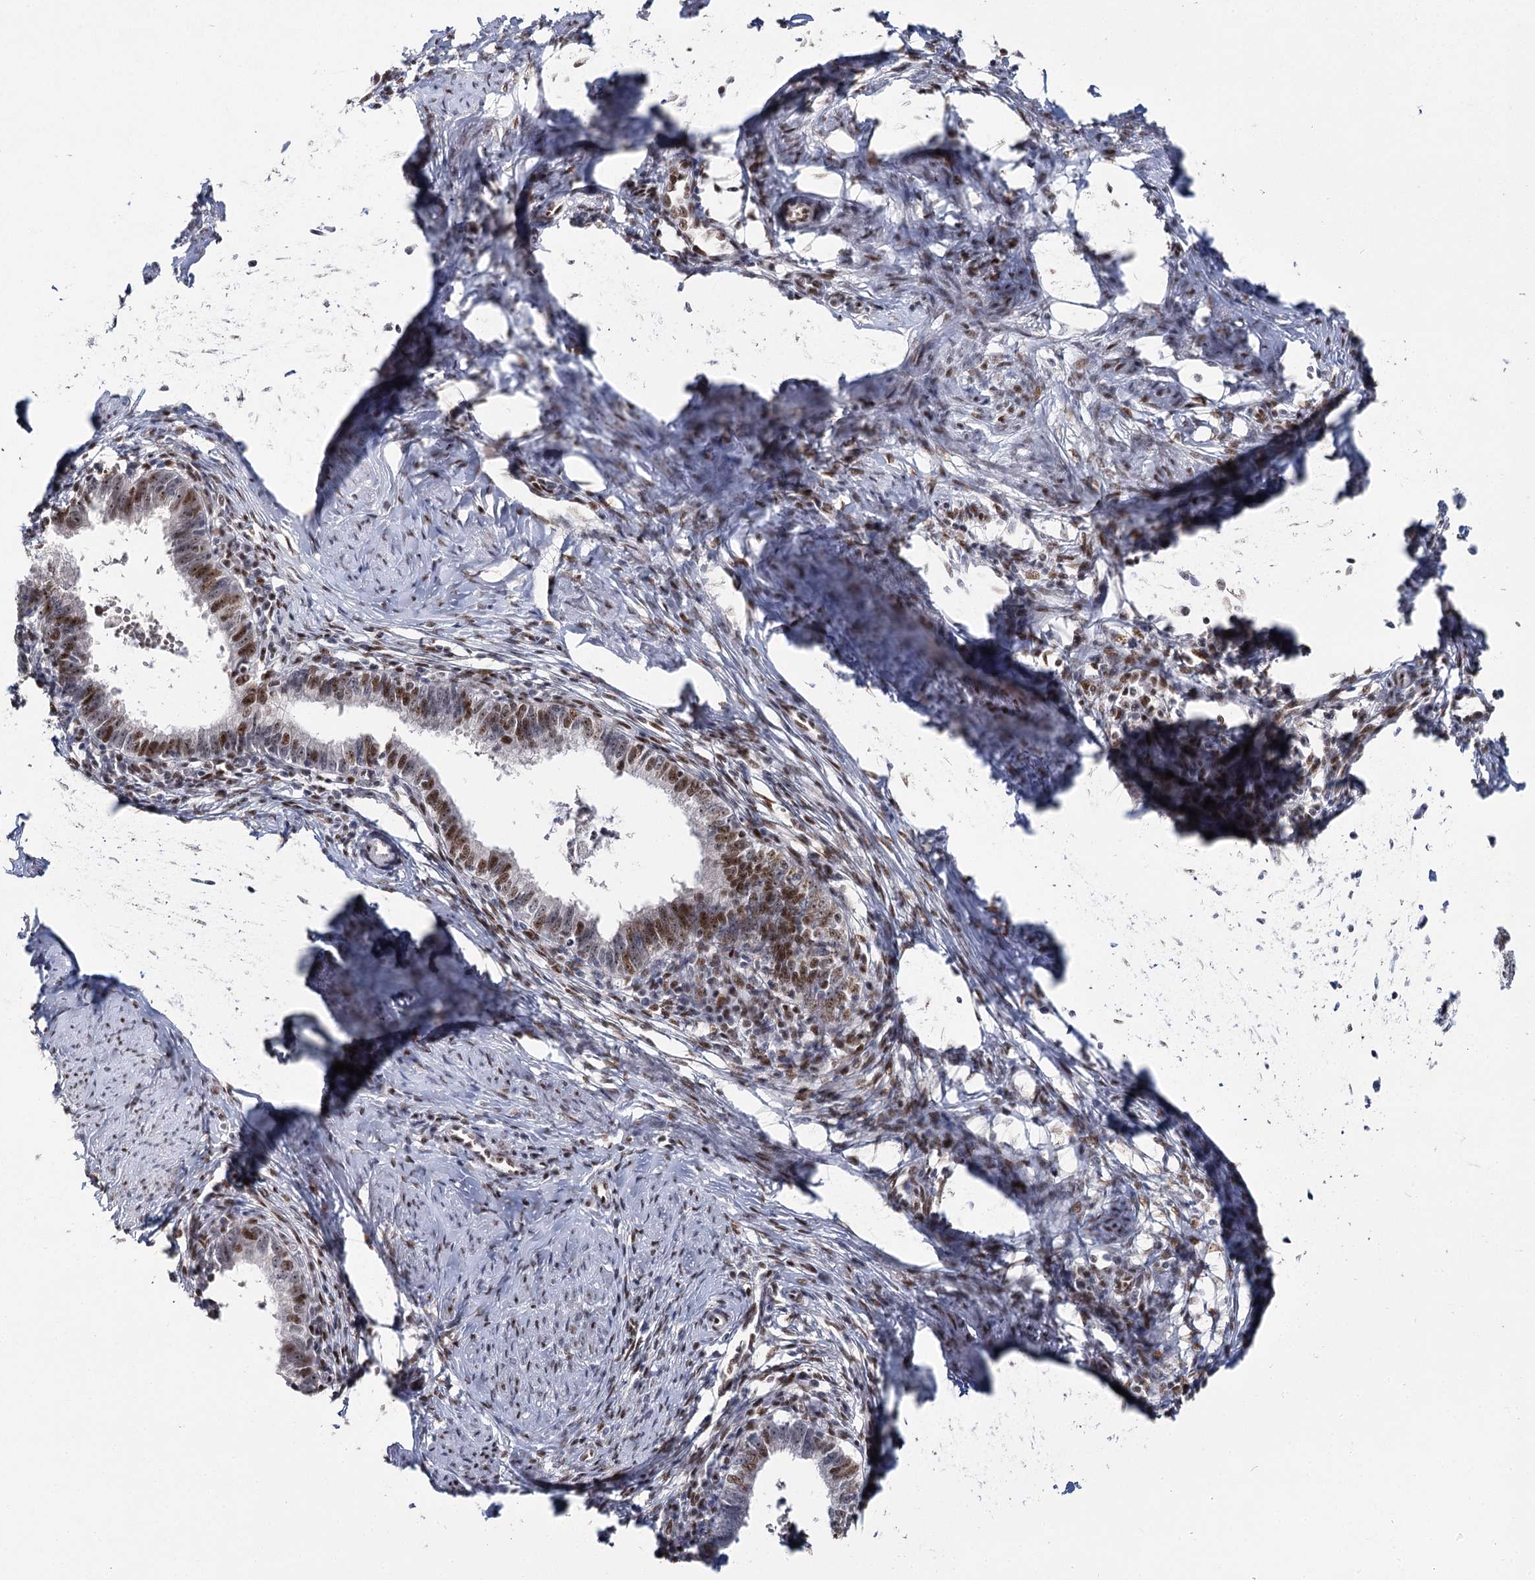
{"staining": {"intensity": "strong", "quantity": ">75%", "location": "nuclear"}, "tissue": "cervical cancer", "cell_type": "Tumor cells", "image_type": "cancer", "snomed": [{"axis": "morphology", "description": "Adenocarcinoma, NOS"}, {"axis": "topography", "description": "Cervix"}], "caption": "Cervical cancer (adenocarcinoma) stained for a protein shows strong nuclear positivity in tumor cells. The protein of interest is shown in brown color, while the nuclei are stained blue.", "gene": "SCAF8", "patient": {"sex": "female", "age": 36}}